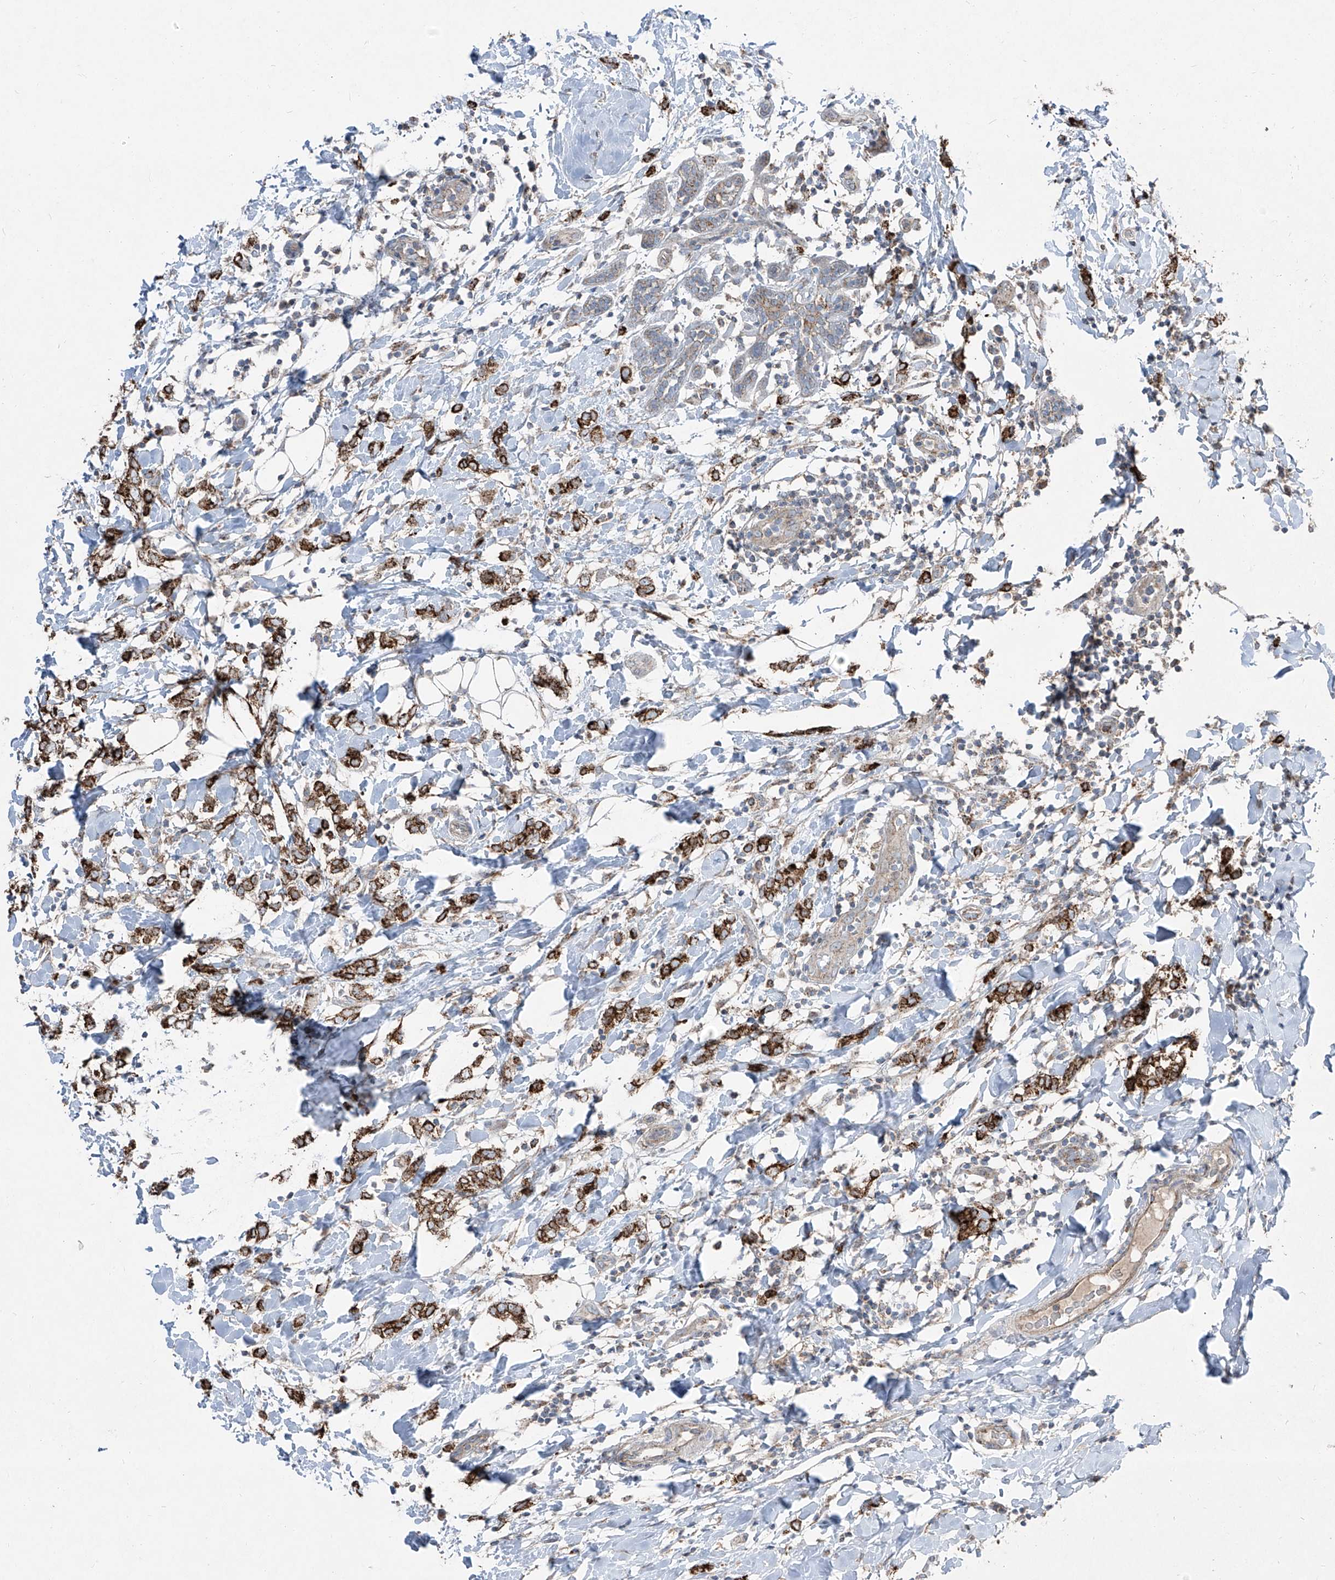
{"staining": {"intensity": "strong", "quantity": ">75%", "location": "cytoplasmic/membranous"}, "tissue": "breast cancer", "cell_type": "Tumor cells", "image_type": "cancer", "snomed": [{"axis": "morphology", "description": "Normal tissue, NOS"}, {"axis": "morphology", "description": "Lobular carcinoma"}, {"axis": "topography", "description": "Breast"}], "caption": "A high amount of strong cytoplasmic/membranous positivity is seen in about >75% of tumor cells in lobular carcinoma (breast) tissue. The protein of interest is shown in brown color, while the nuclei are stained blue.", "gene": "ABCD3", "patient": {"sex": "female", "age": 47}}